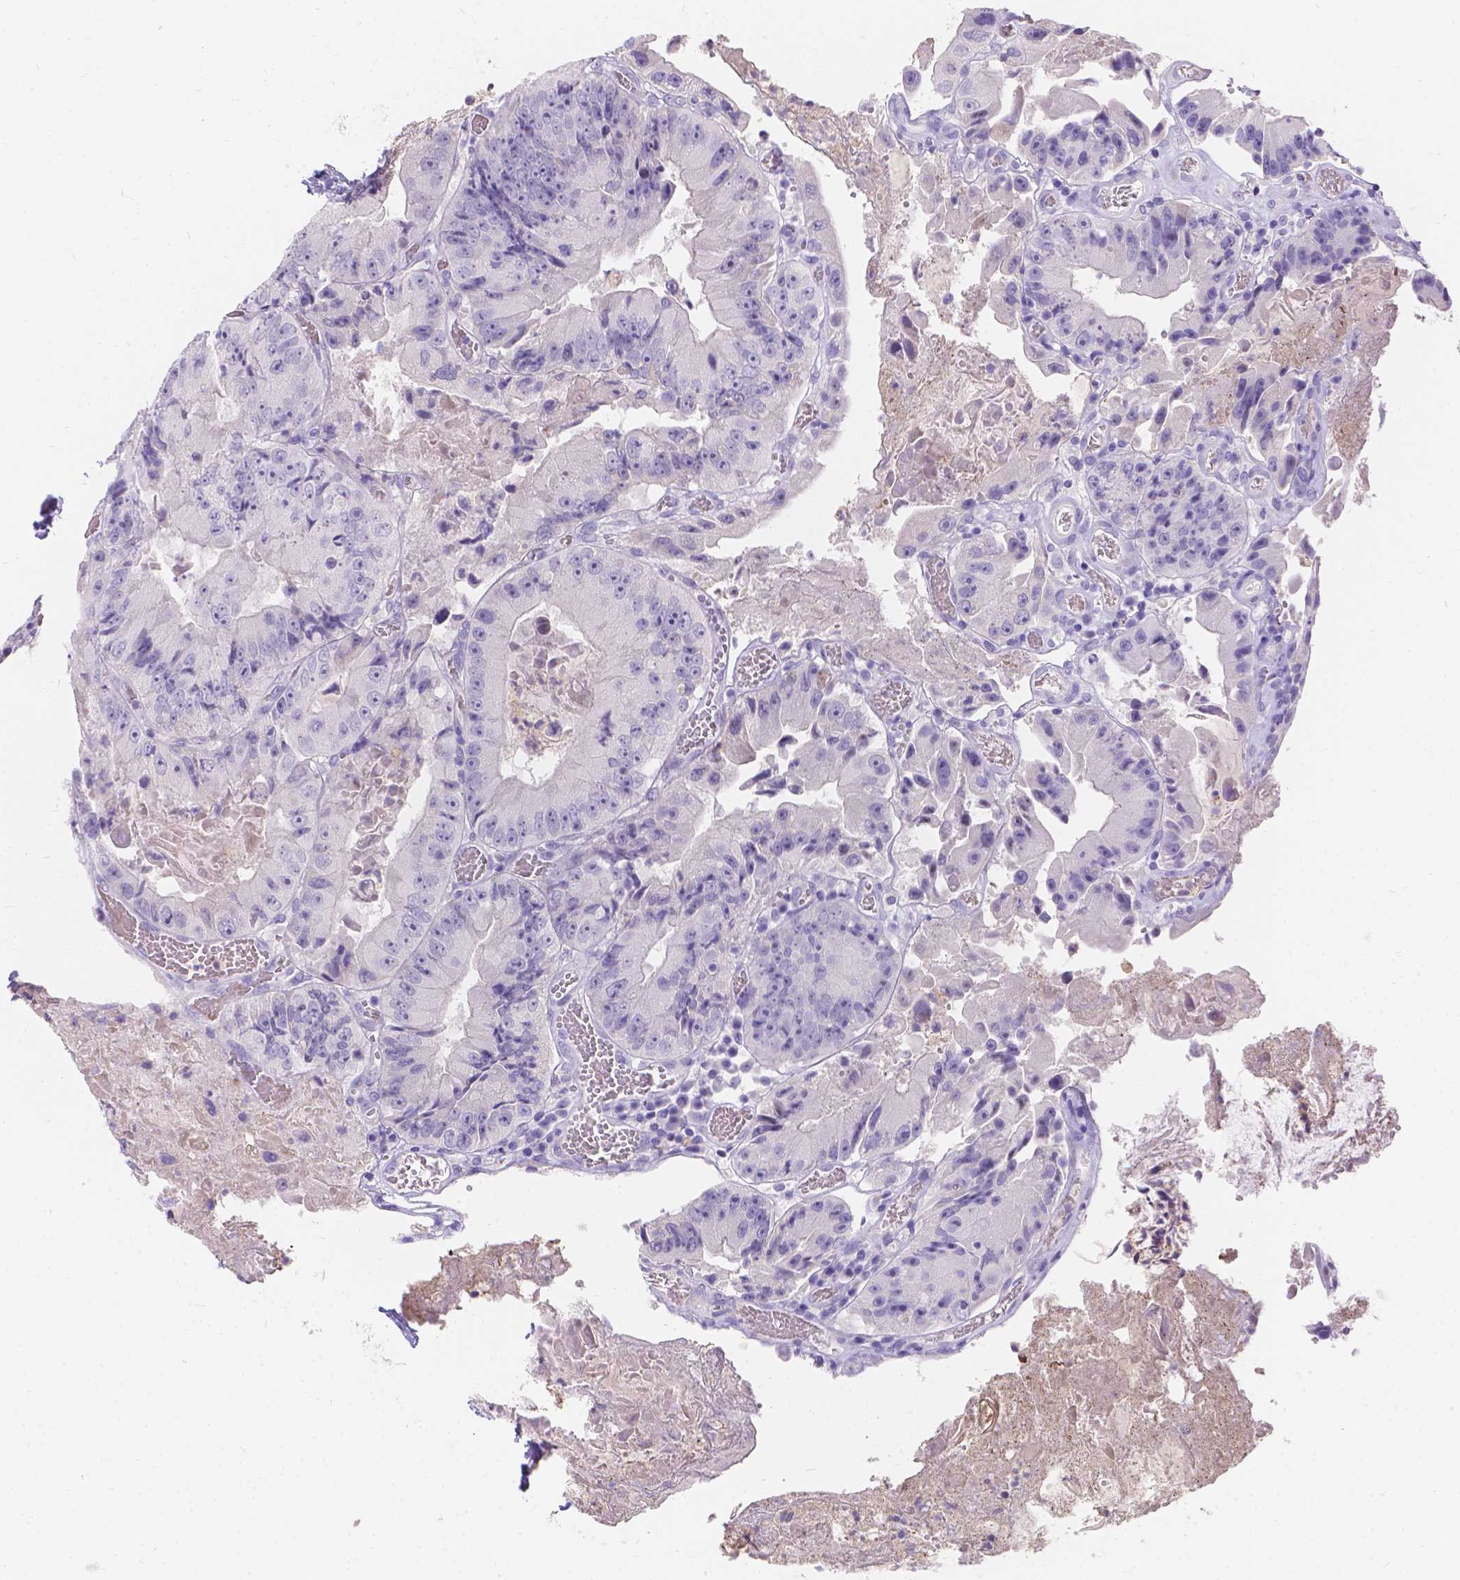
{"staining": {"intensity": "negative", "quantity": "none", "location": "none"}, "tissue": "colorectal cancer", "cell_type": "Tumor cells", "image_type": "cancer", "snomed": [{"axis": "morphology", "description": "Adenocarcinoma, NOS"}, {"axis": "topography", "description": "Colon"}], "caption": "Immunohistochemistry (IHC) of adenocarcinoma (colorectal) reveals no staining in tumor cells.", "gene": "GNRHR", "patient": {"sex": "female", "age": 86}}